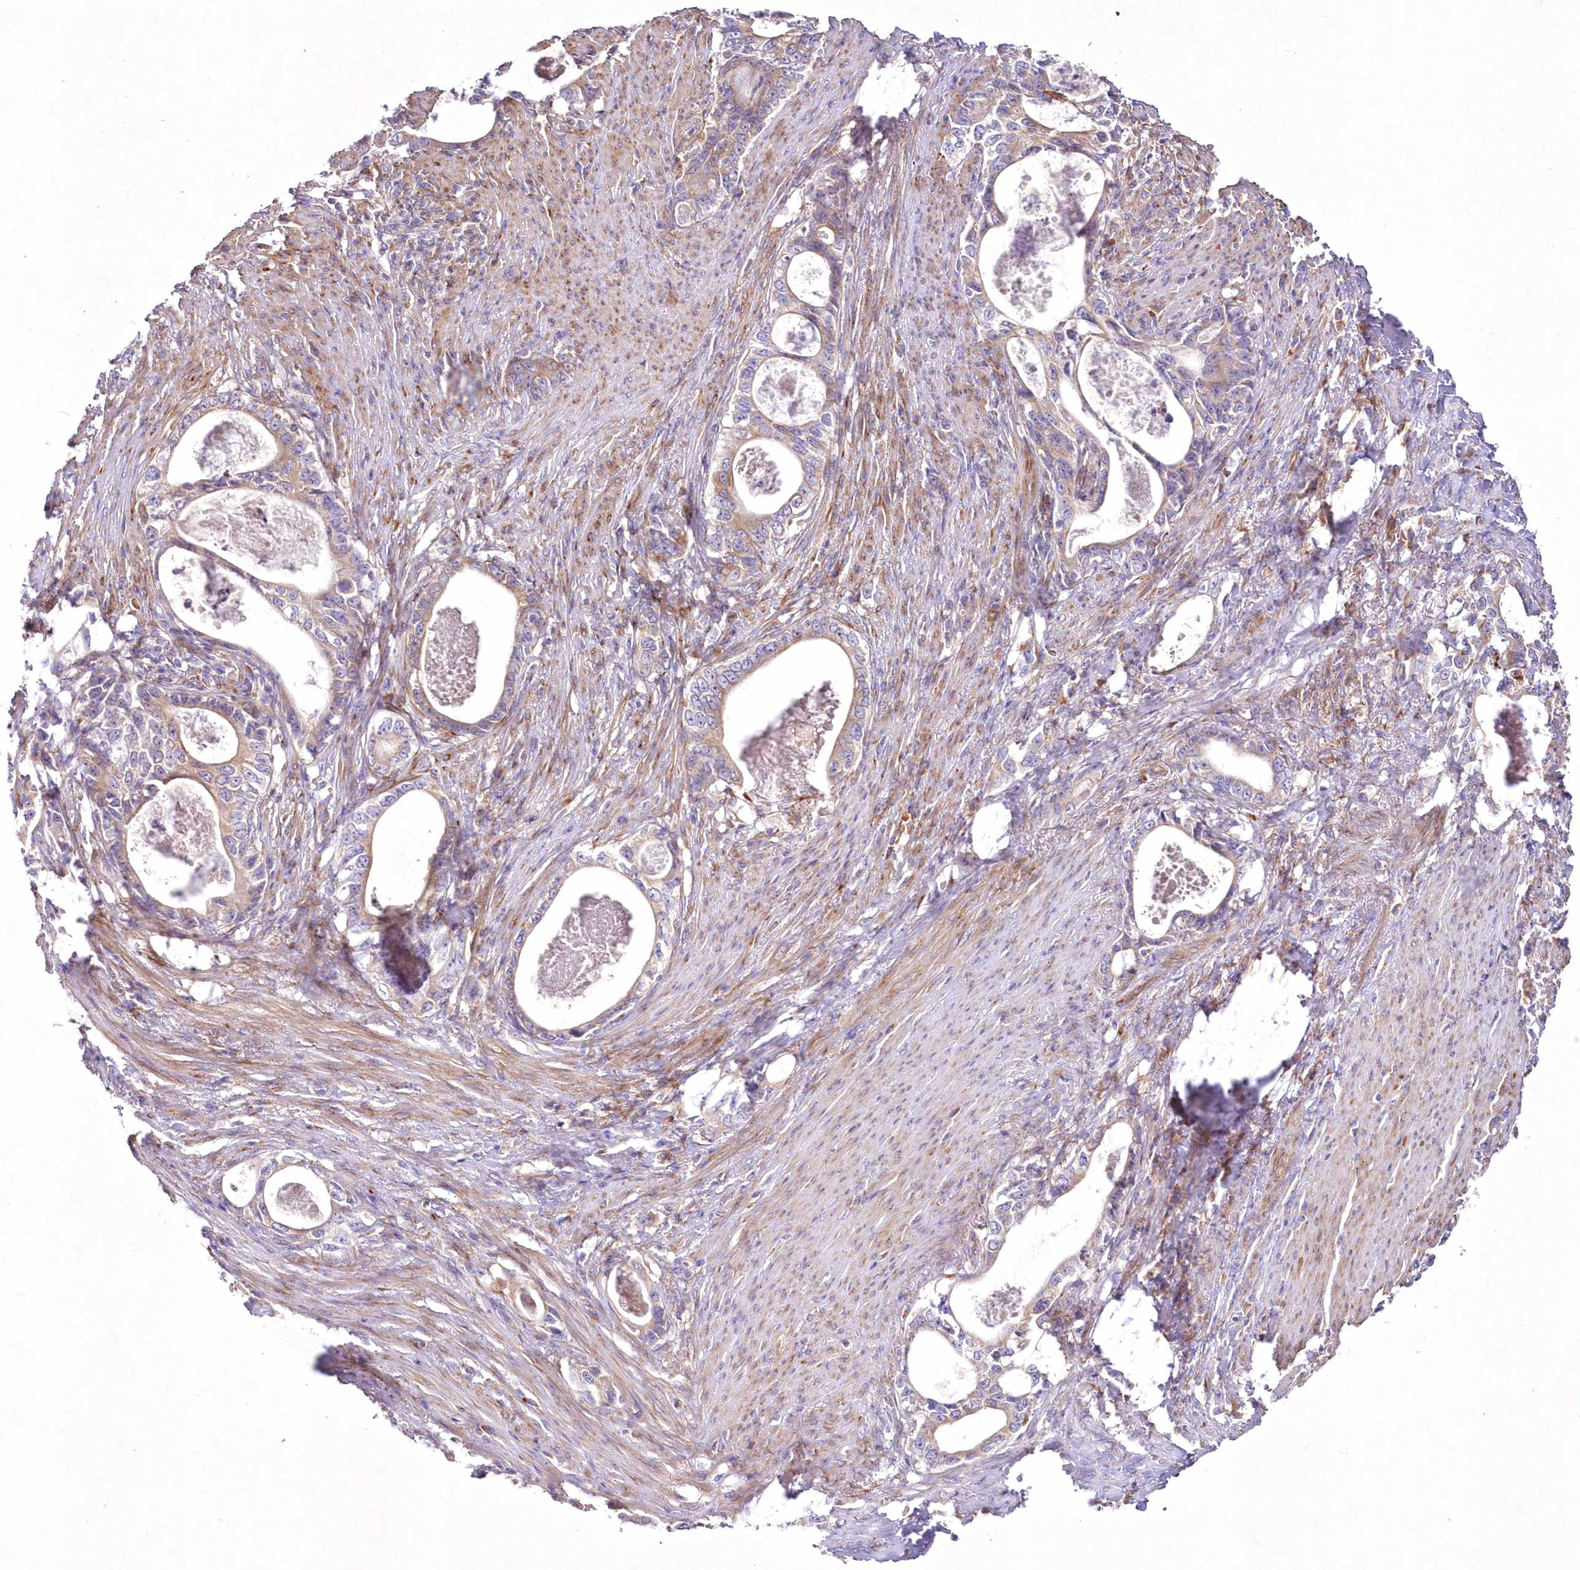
{"staining": {"intensity": "weak", "quantity": "25%-75%", "location": "cytoplasmic/membranous"}, "tissue": "stomach cancer", "cell_type": "Tumor cells", "image_type": "cancer", "snomed": [{"axis": "morphology", "description": "Adenocarcinoma, NOS"}, {"axis": "topography", "description": "Stomach, lower"}], "caption": "Protein expression analysis of human stomach cancer reveals weak cytoplasmic/membranous positivity in about 25%-75% of tumor cells.", "gene": "ARFGEF3", "patient": {"sex": "female", "age": 72}}